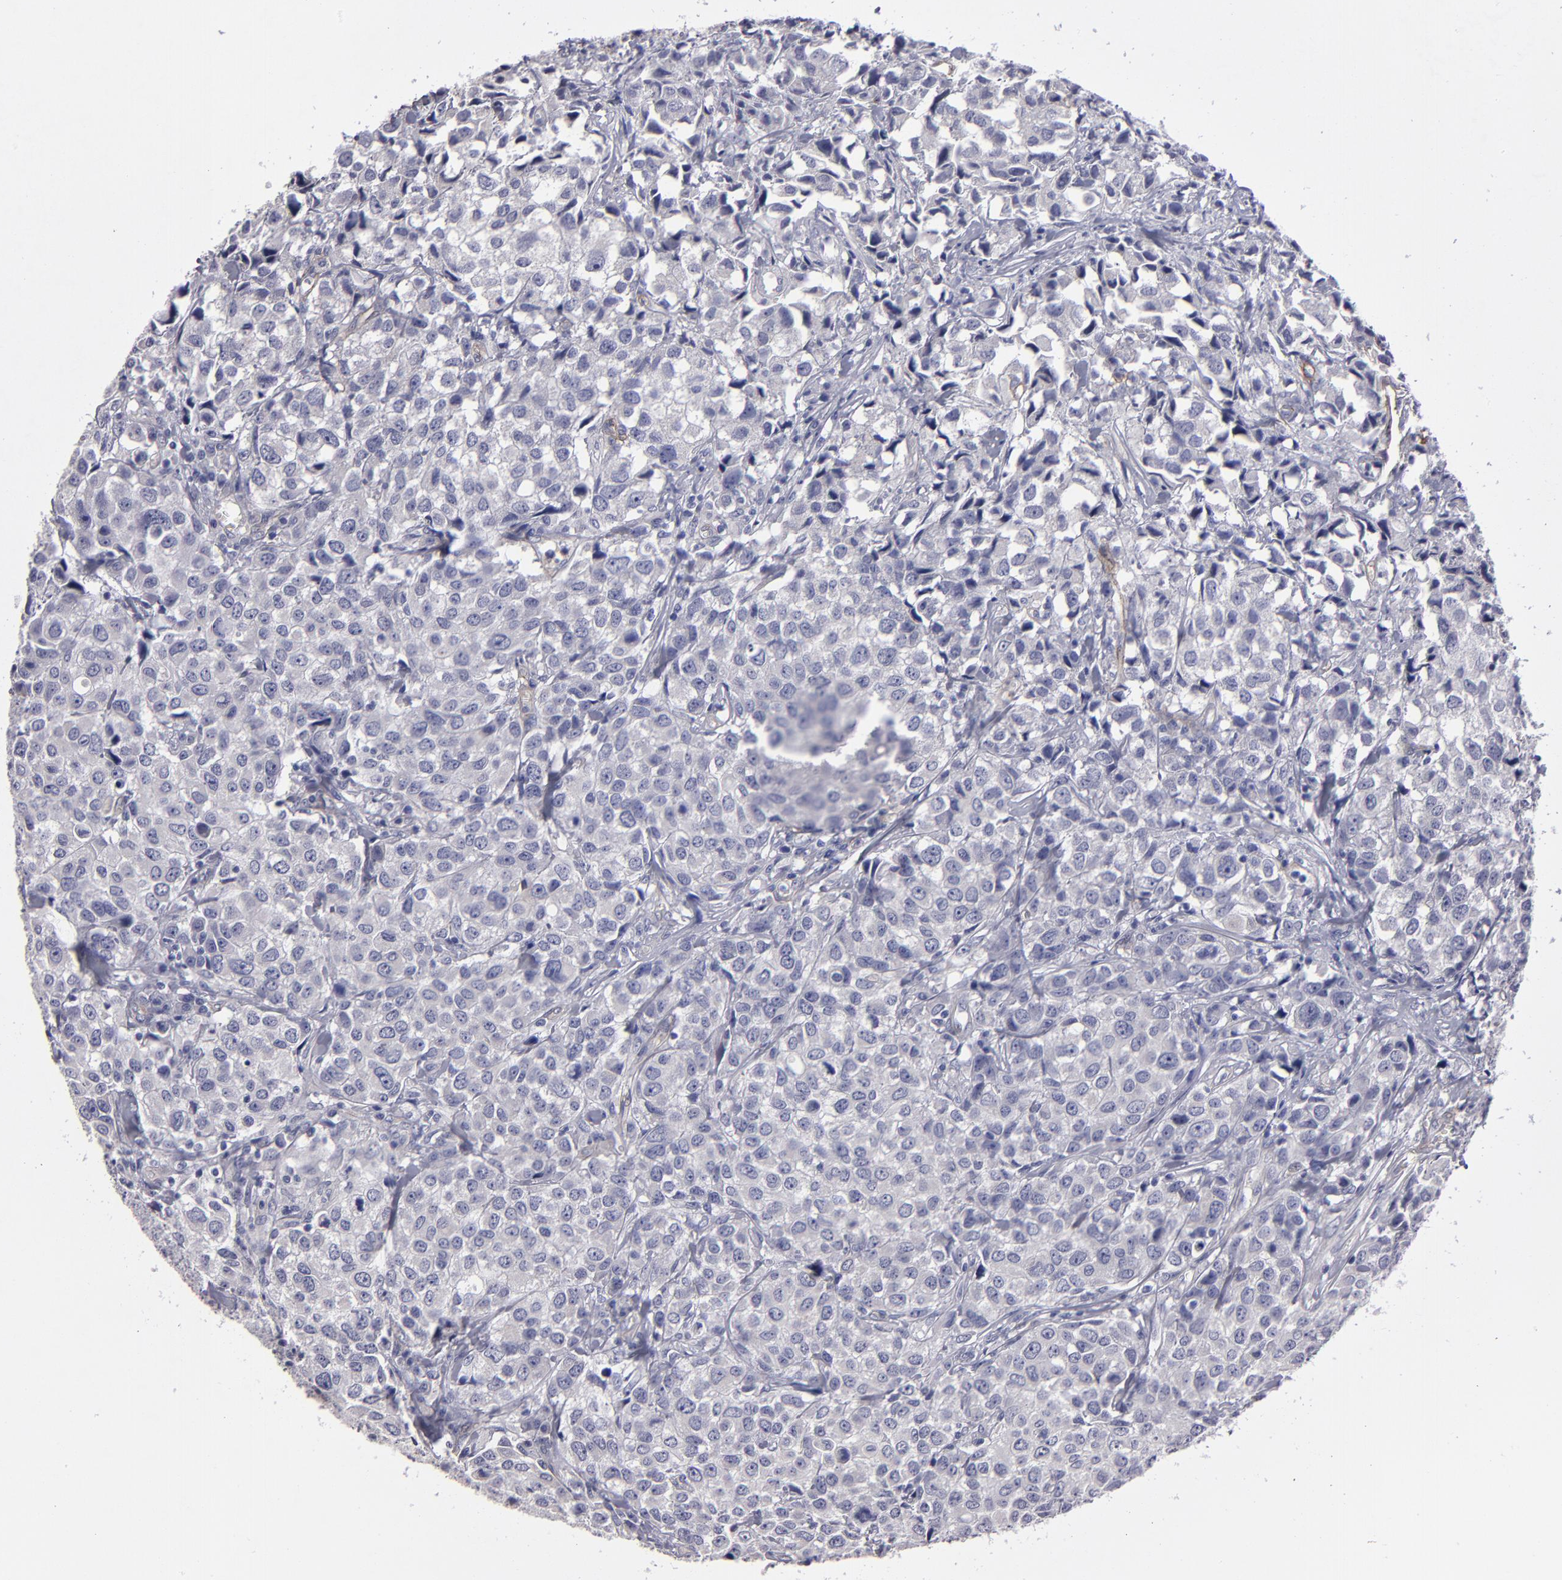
{"staining": {"intensity": "weak", "quantity": "<25%", "location": "cytoplasmic/membranous"}, "tissue": "urothelial cancer", "cell_type": "Tumor cells", "image_type": "cancer", "snomed": [{"axis": "morphology", "description": "Urothelial carcinoma, High grade"}, {"axis": "topography", "description": "Urinary bladder"}], "caption": "An image of human urothelial carcinoma (high-grade) is negative for staining in tumor cells.", "gene": "ZNF175", "patient": {"sex": "female", "age": 75}}